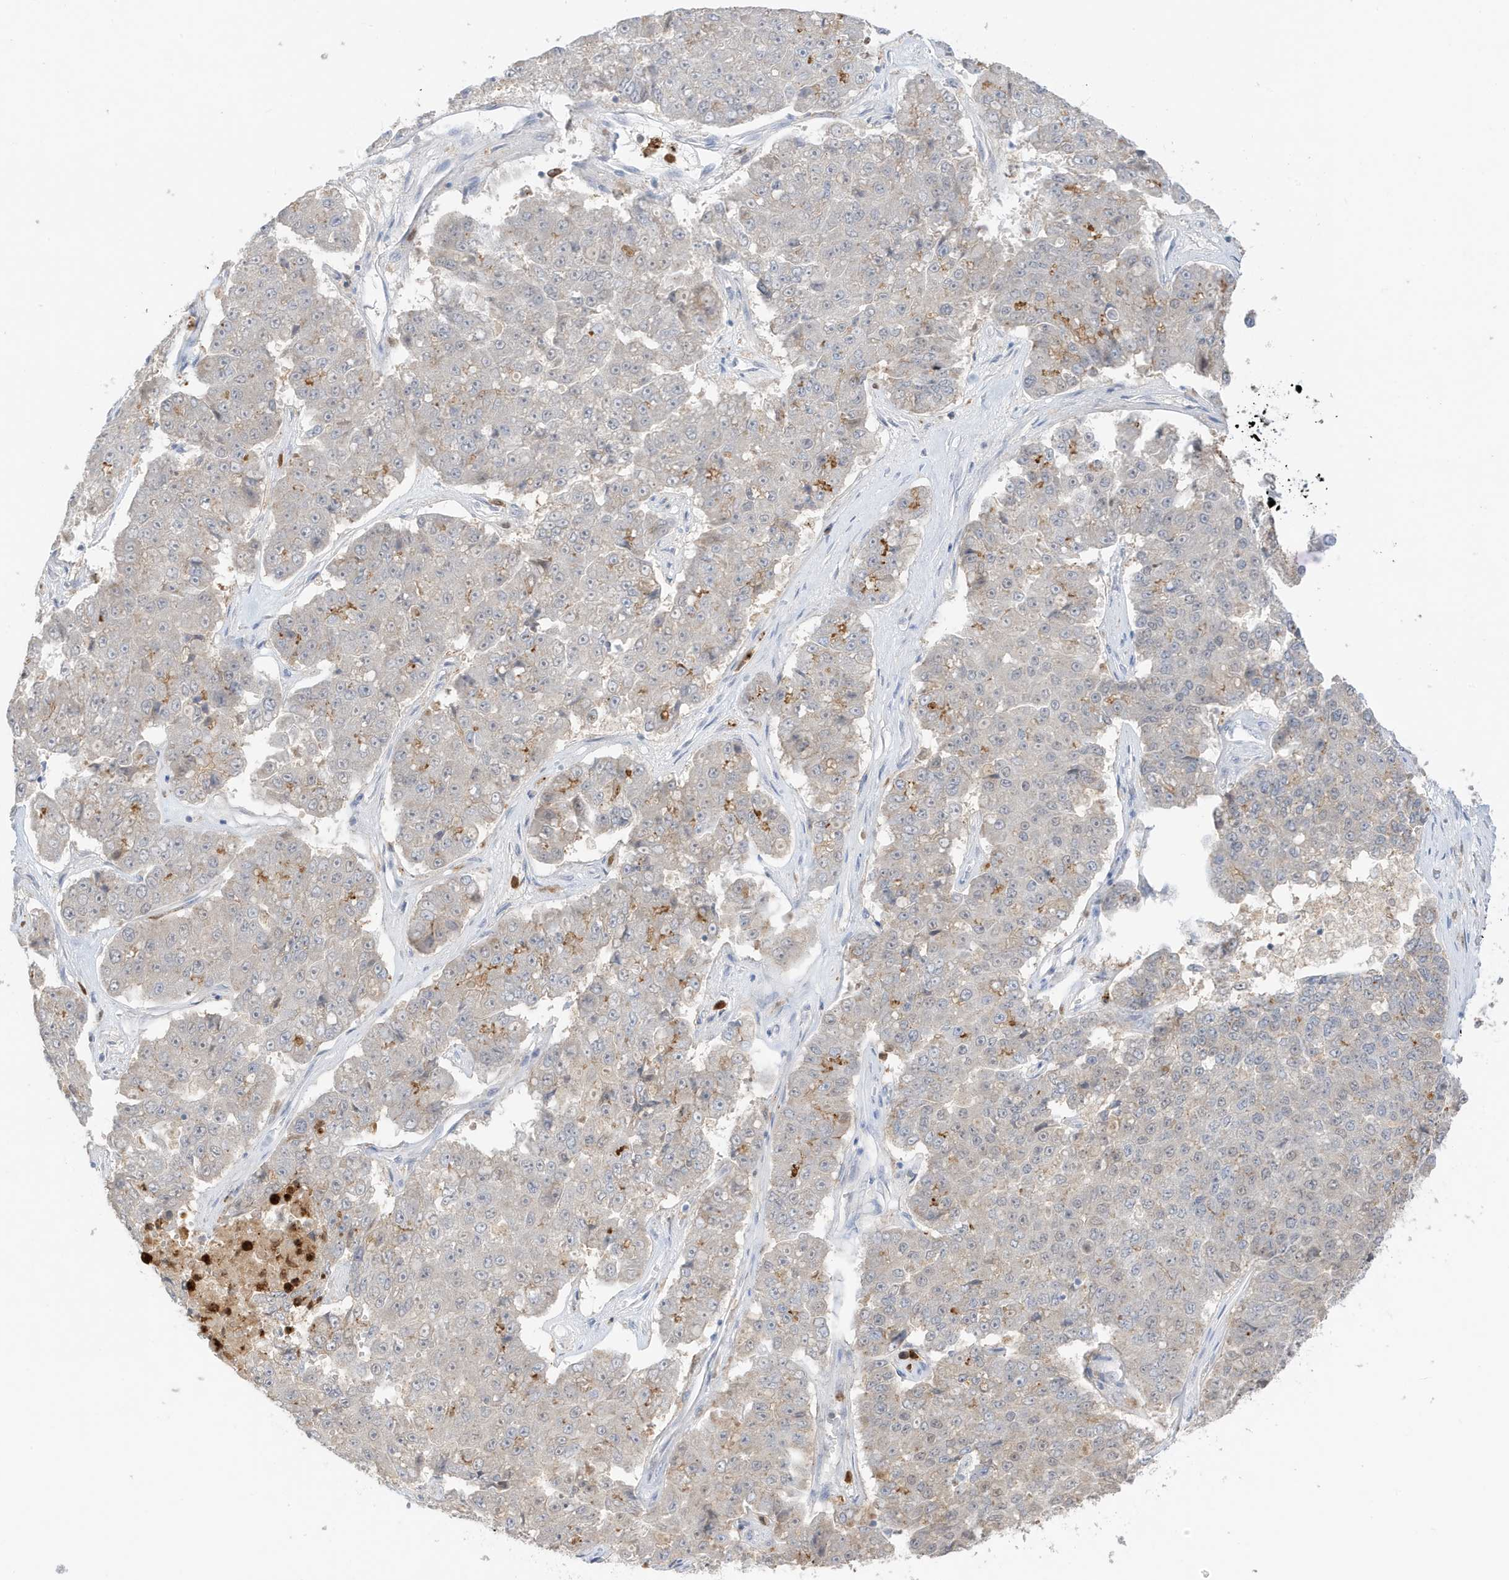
{"staining": {"intensity": "negative", "quantity": "none", "location": "none"}, "tissue": "pancreatic cancer", "cell_type": "Tumor cells", "image_type": "cancer", "snomed": [{"axis": "morphology", "description": "Adenocarcinoma, NOS"}, {"axis": "topography", "description": "Pancreas"}], "caption": "Adenocarcinoma (pancreatic) was stained to show a protein in brown. There is no significant positivity in tumor cells. Nuclei are stained in blue.", "gene": "GCA", "patient": {"sex": "male", "age": 50}}